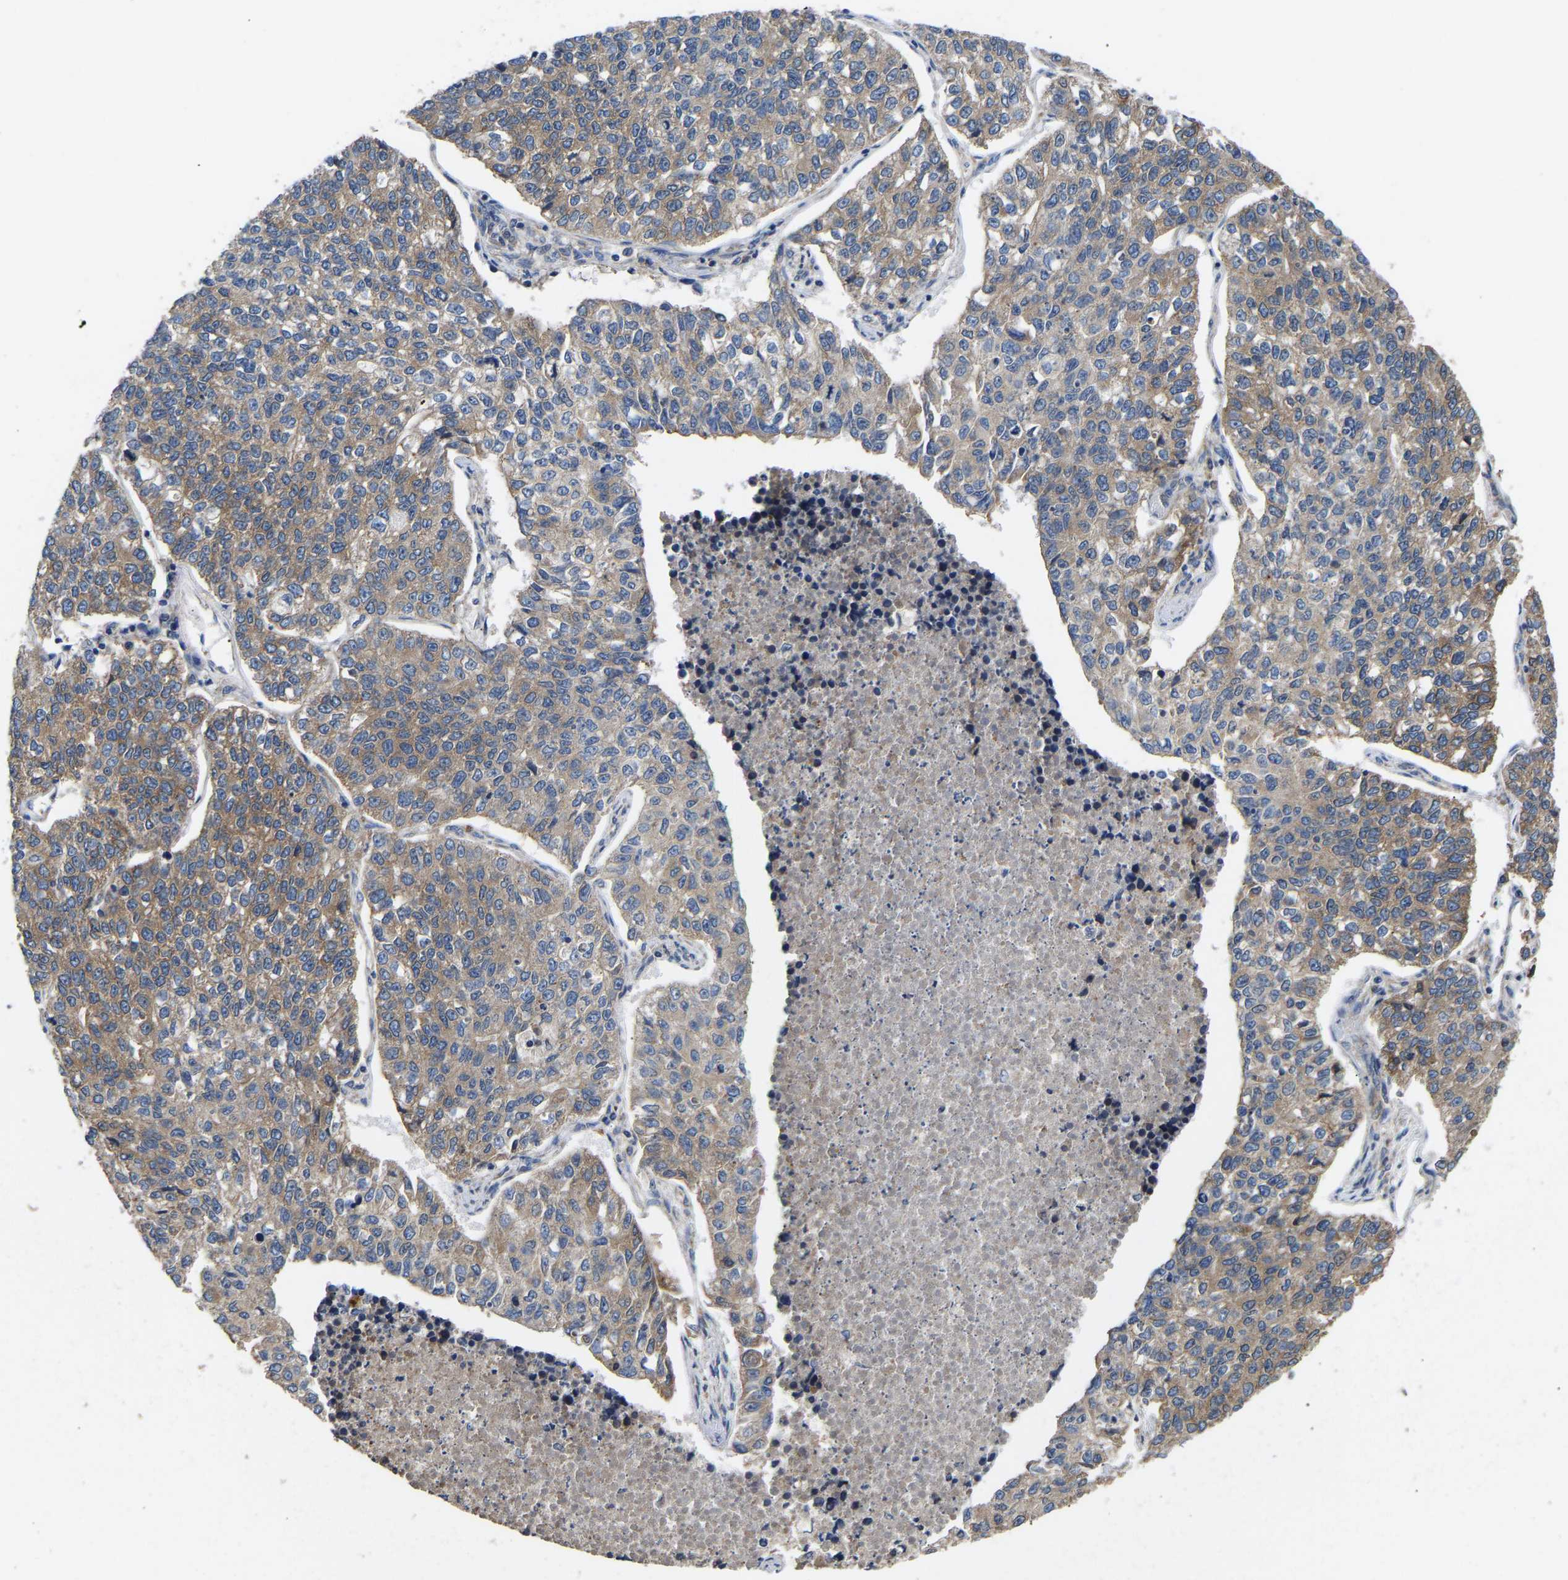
{"staining": {"intensity": "weak", "quantity": ">75%", "location": "cytoplasmic/membranous"}, "tissue": "lung cancer", "cell_type": "Tumor cells", "image_type": "cancer", "snomed": [{"axis": "morphology", "description": "Adenocarcinoma, NOS"}, {"axis": "topography", "description": "Lung"}], "caption": "Protein analysis of lung cancer (adenocarcinoma) tissue displays weak cytoplasmic/membranous staining in approximately >75% of tumor cells. (DAB (3,3'-diaminobenzidine) = brown stain, brightfield microscopy at high magnification).", "gene": "AIMP2", "patient": {"sex": "male", "age": 49}}